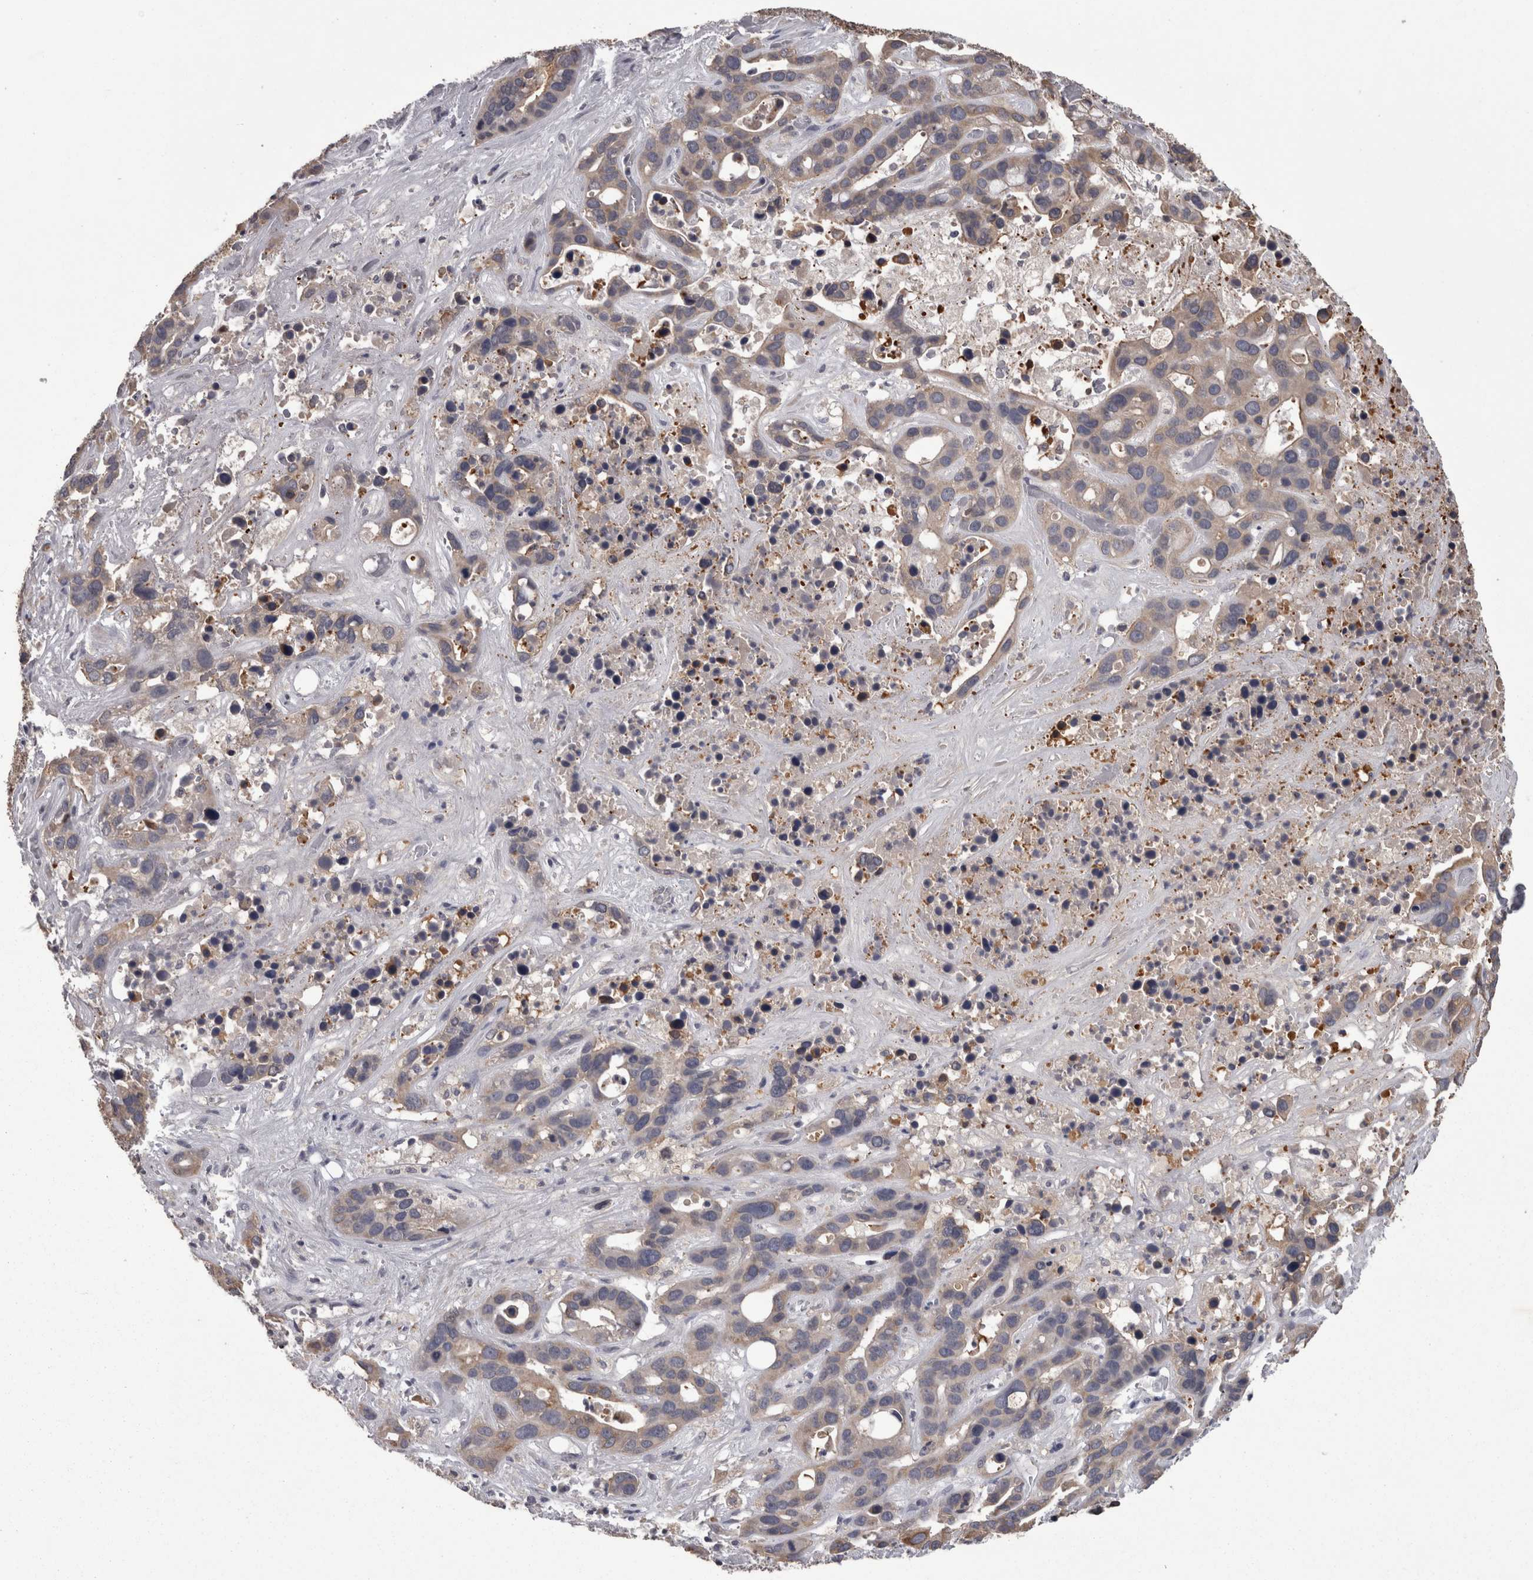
{"staining": {"intensity": "weak", "quantity": "<25%", "location": "cytoplasmic/membranous"}, "tissue": "liver cancer", "cell_type": "Tumor cells", "image_type": "cancer", "snomed": [{"axis": "morphology", "description": "Cholangiocarcinoma"}, {"axis": "topography", "description": "Liver"}], "caption": "Immunohistochemistry photomicrograph of liver cholangiocarcinoma stained for a protein (brown), which exhibits no staining in tumor cells.", "gene": "PON3", "patient": {"sex": "female", "age": 65}}